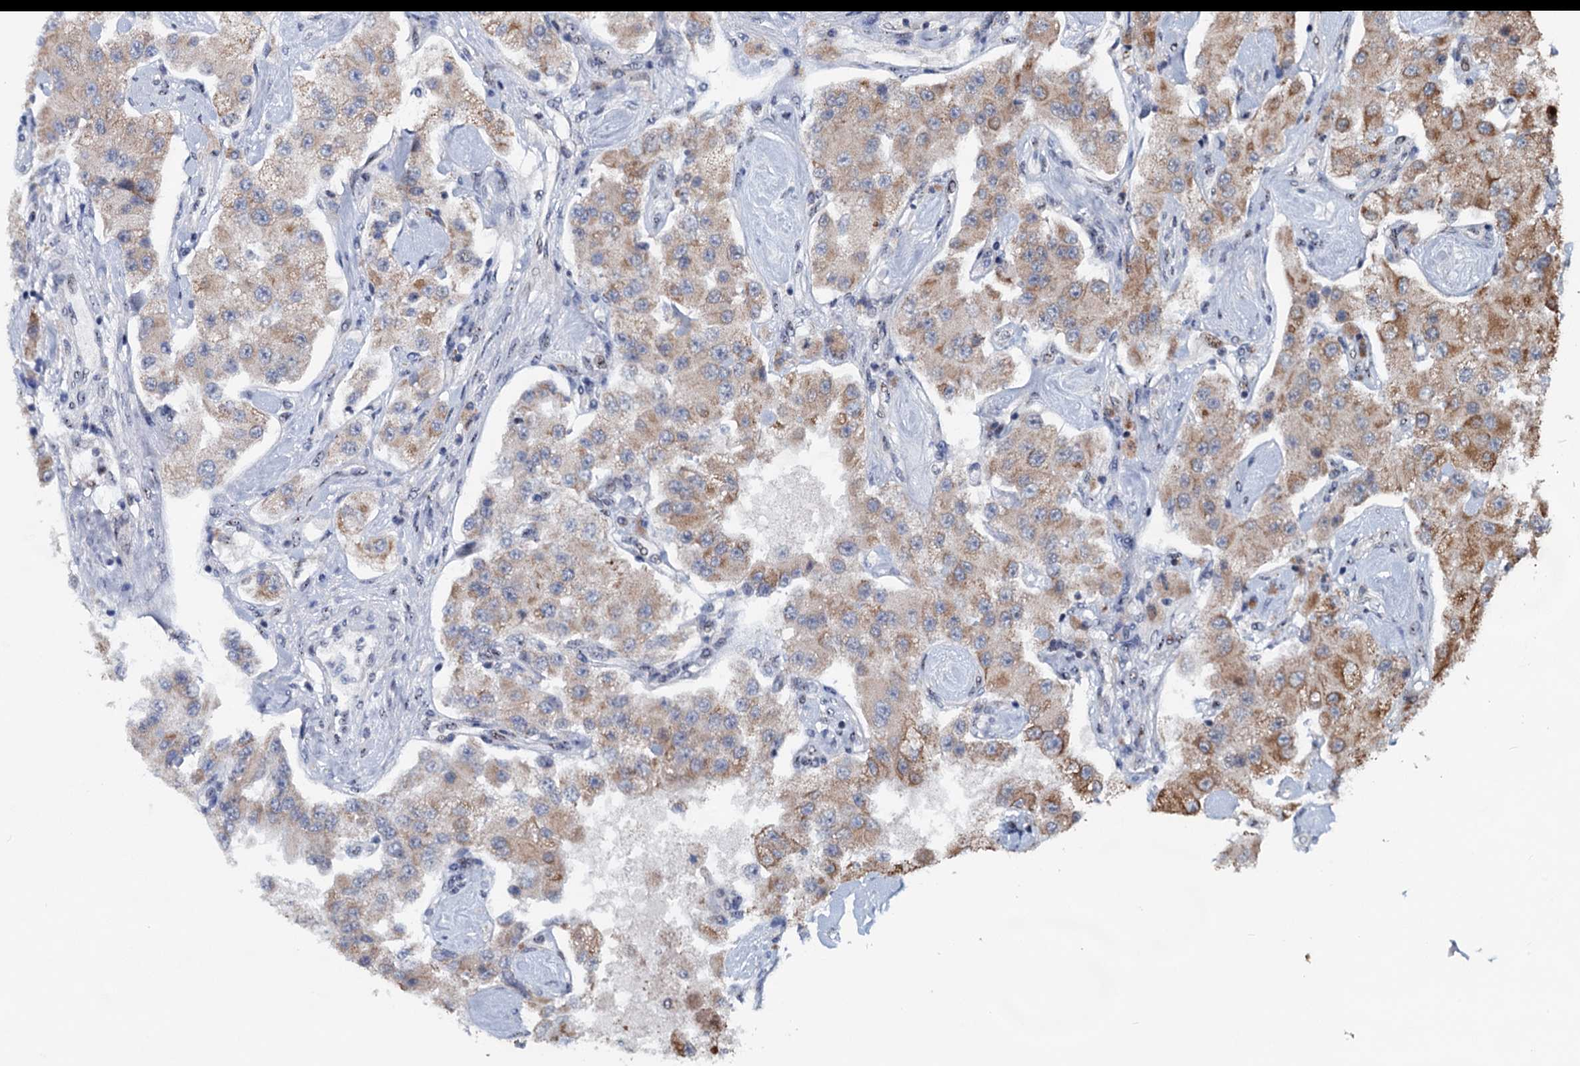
{"staining": {"intensity": "weak", "quantity": ">75%", "location": "cytoplasmic/membranous"}, "tissue": "carcinoid", "cell_type": "Tumor cells", "image_type": "cancer", "snomed": [{"axis": "morphology", "description": "Carcinoid, malignant, NOS"}, {"axis": "topography", "description": "Pancreas"}], "caption": "Carcinoid was stained to show a protein in brown. There is low levels of weak cytoplasmic/membranous expression in approximately >75% of tumor cells. The staining was performed using DAB (3,3'-diaminobenzidine) to visualize the protein expression in brown, while the nuclei were stained in blue with hematoxylin (Magnification: 20x).", "gene": "RITA1", "patient": {"sex": "male", "age": 41}}